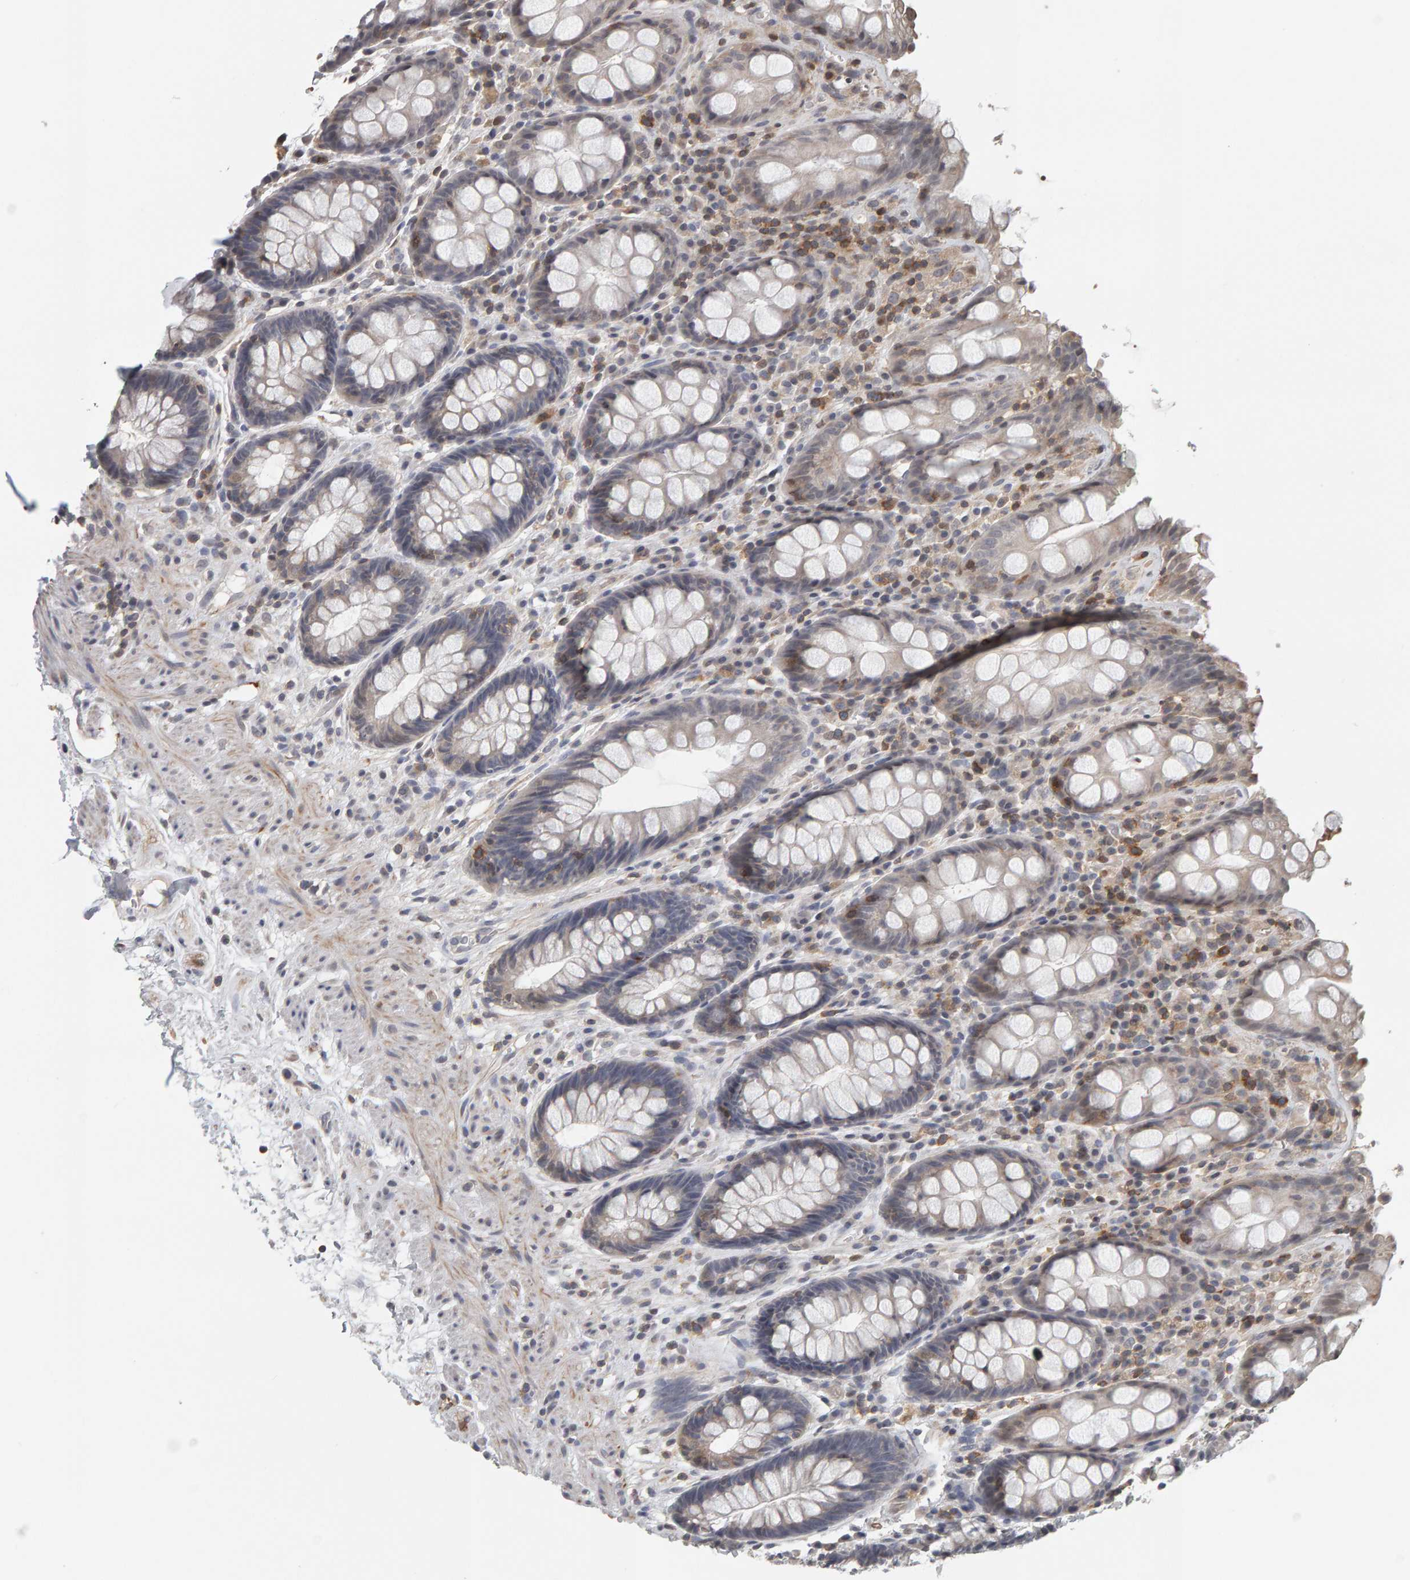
{"staining": {"intensity": "weak", "quantity": "<25%", "location": "cytoplasmic/membranous"}, "tissue": "rectum", "cell_type": "Glandular cells", "image_type": "normal", "snomed": [{"axis": "morphology", "description": "Normal tissue, NOS"}, {"axis": "topography", "description": "Rectum"}], "caption": "Immunohistochemistry of unremarkable rectum displays no staining in glandular cells. (DAB (3,3'-diaminobenzidine) immunohistochemistry (IHC), high magnification).", "gene": "TEFM", "patient": {"sex": "male", "age": 64}}